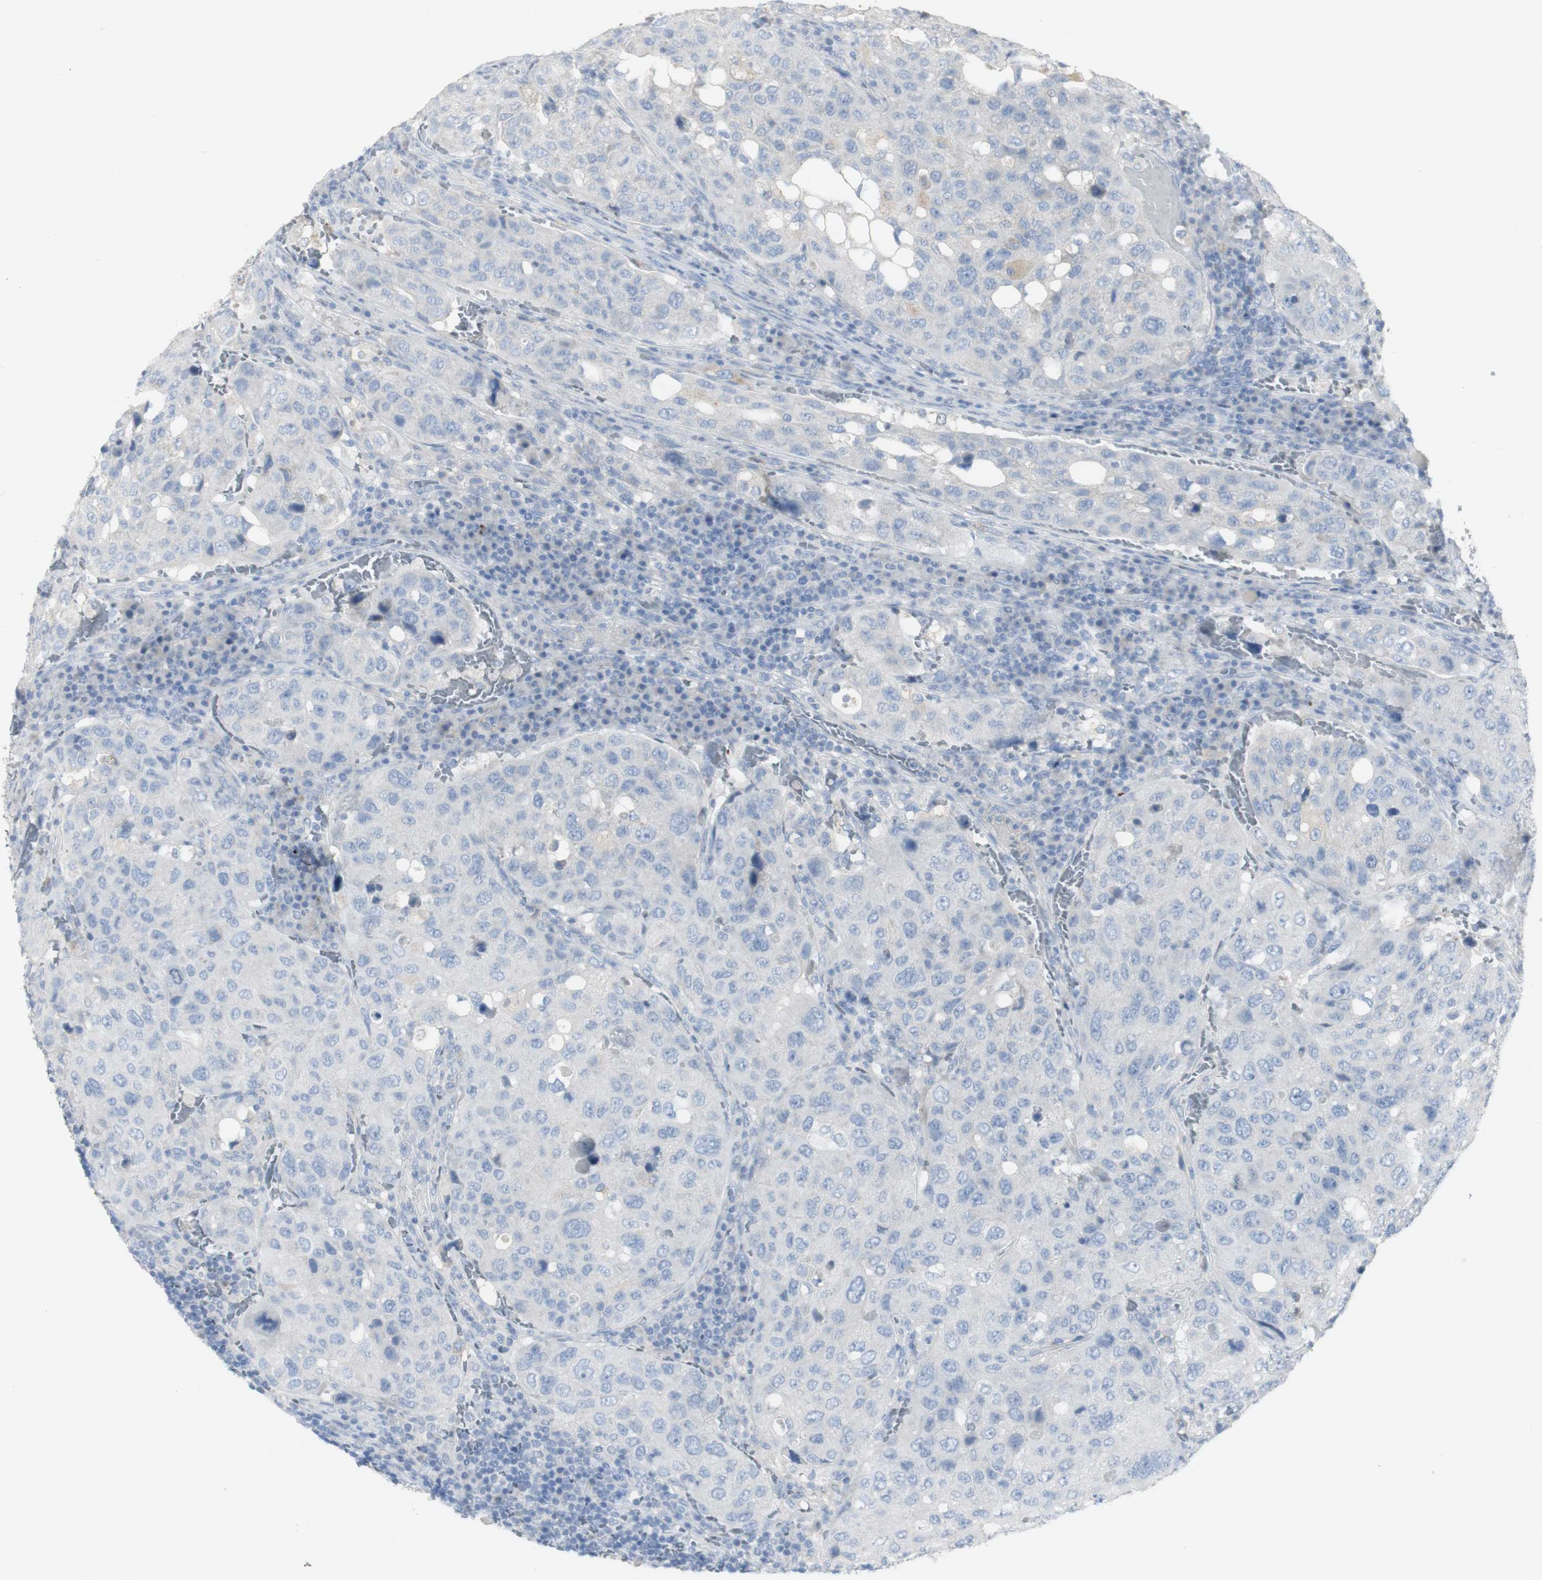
{"staining": {"intensity": "weak", "quantity": "<25%", "location": "cytoplasmic/membranous"}, "tissue": "urothelial cancer", "cell_type": "Tumor cells", "image_type": "cancer", "snomed": [{"axis": "morphology", "description": "Urothelial carcinoma, High grade"}, {"axis": "topography", "description": "Lymph node"}, {"axis": "topography", "description": "Urinary bladder"}], "caption": "Immunohistochemical staining of urothelial cancer shows no significant expression in tumor cells.", "gene": "CD207", "patient": {"sex": "male", "age": 51}}